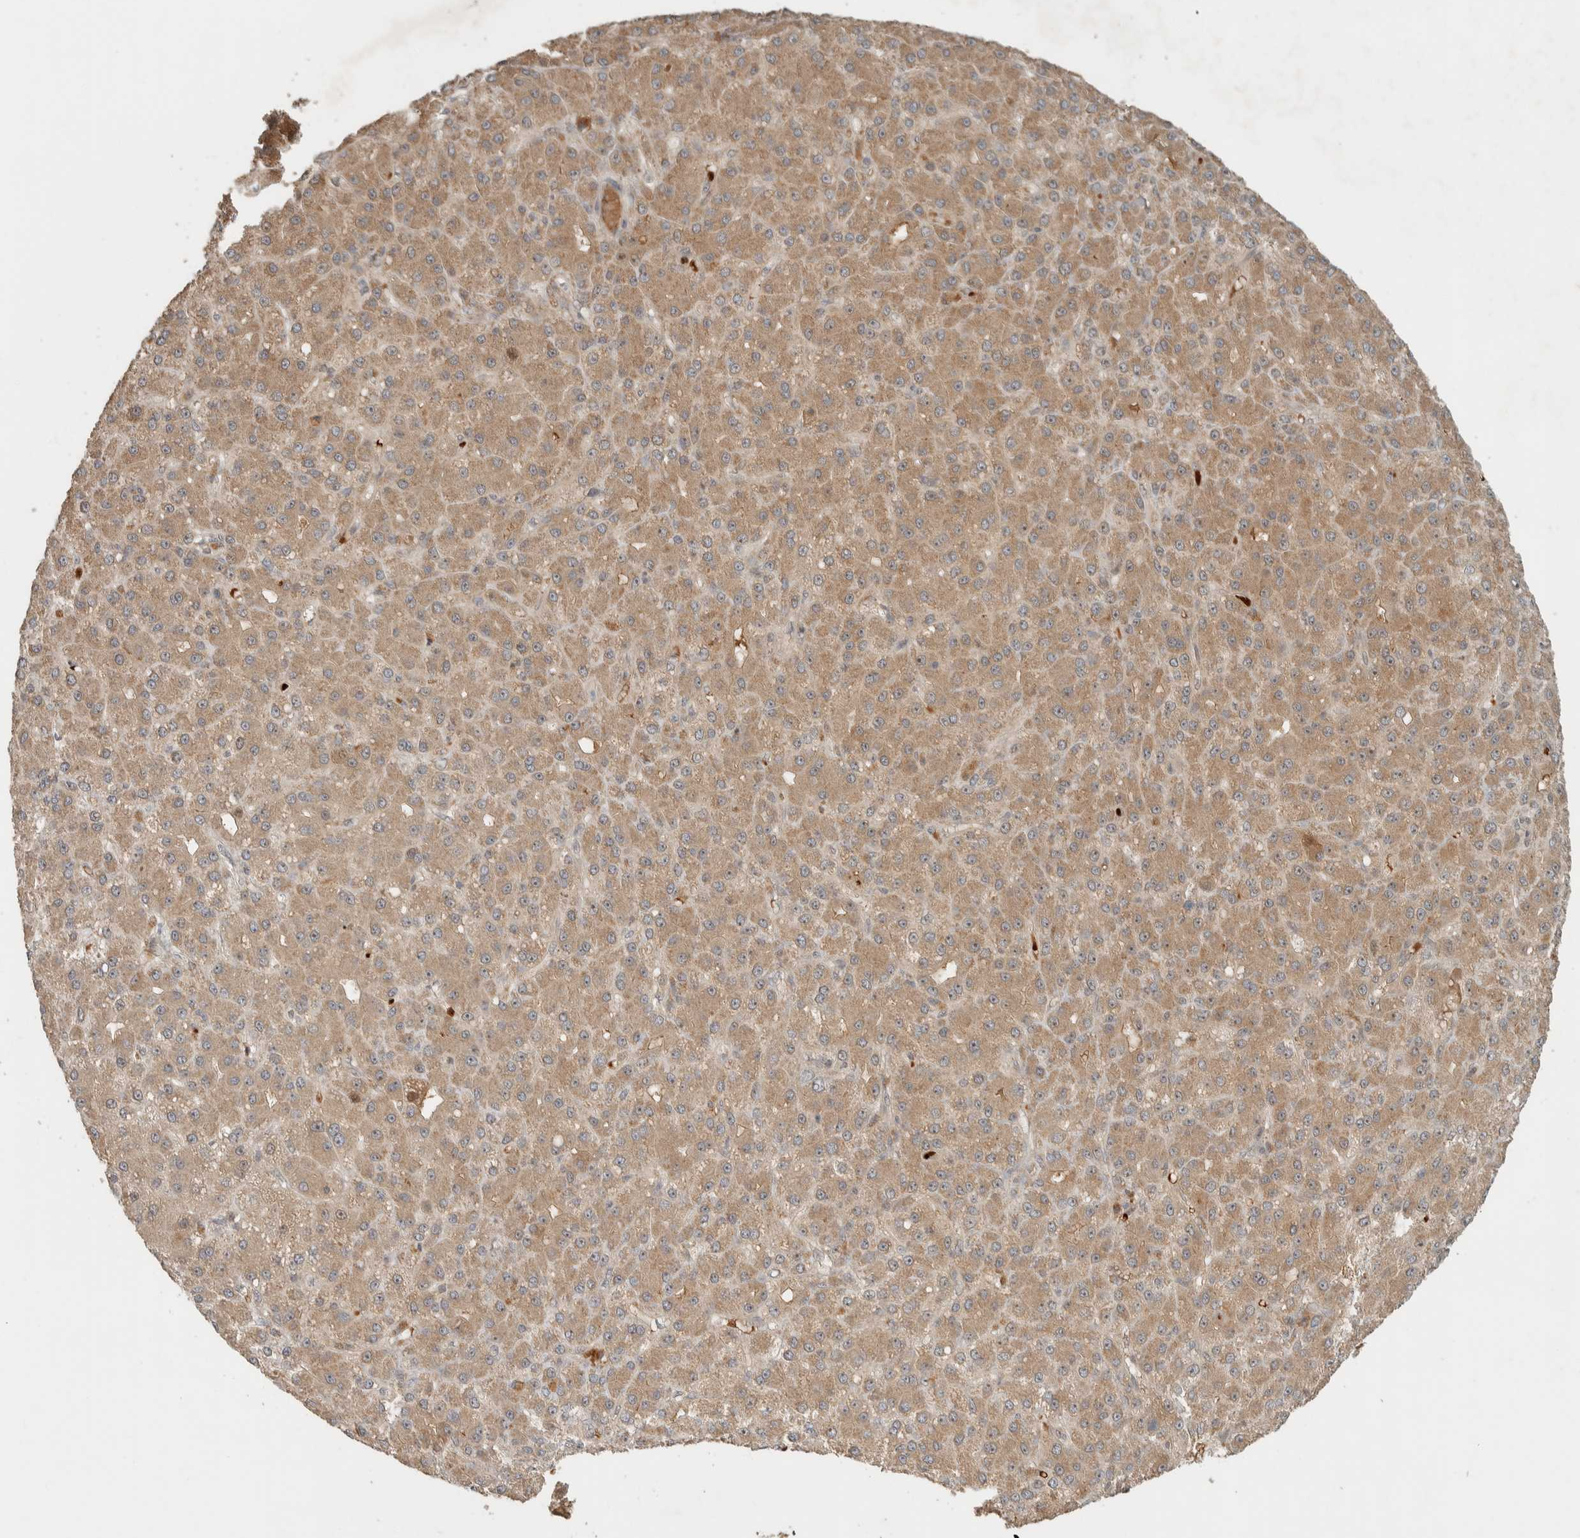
{"staining": {"intensity": "weak", "quantity": ">75%", "location": "cytoplasmic/membranous"}, "tissue": "liver cancer", "cell_type": "Tumor cells", "image_type": "cancer", "snomed": [{"axis": "morphology", "description": "Carcinoma, Hepatocellular, NOS"}, {"axis": "topography", "description": "Liver"}], "caption": "Liver cancer stained with DAB (3,3'-diaminobenzidine) IHC shows low levels of weak cytoplasmic/membranous positivity in about >75% of tumor cells. The staining was performed using DAB (3,3'-diaminobenzidine) to visualize the protein expression in brown, while the nuclei were stained in blue with hematoxylin (Magnification: 20x).", "gene": "ZBTB2", "patient": {"sex": "male", "age": 67}}